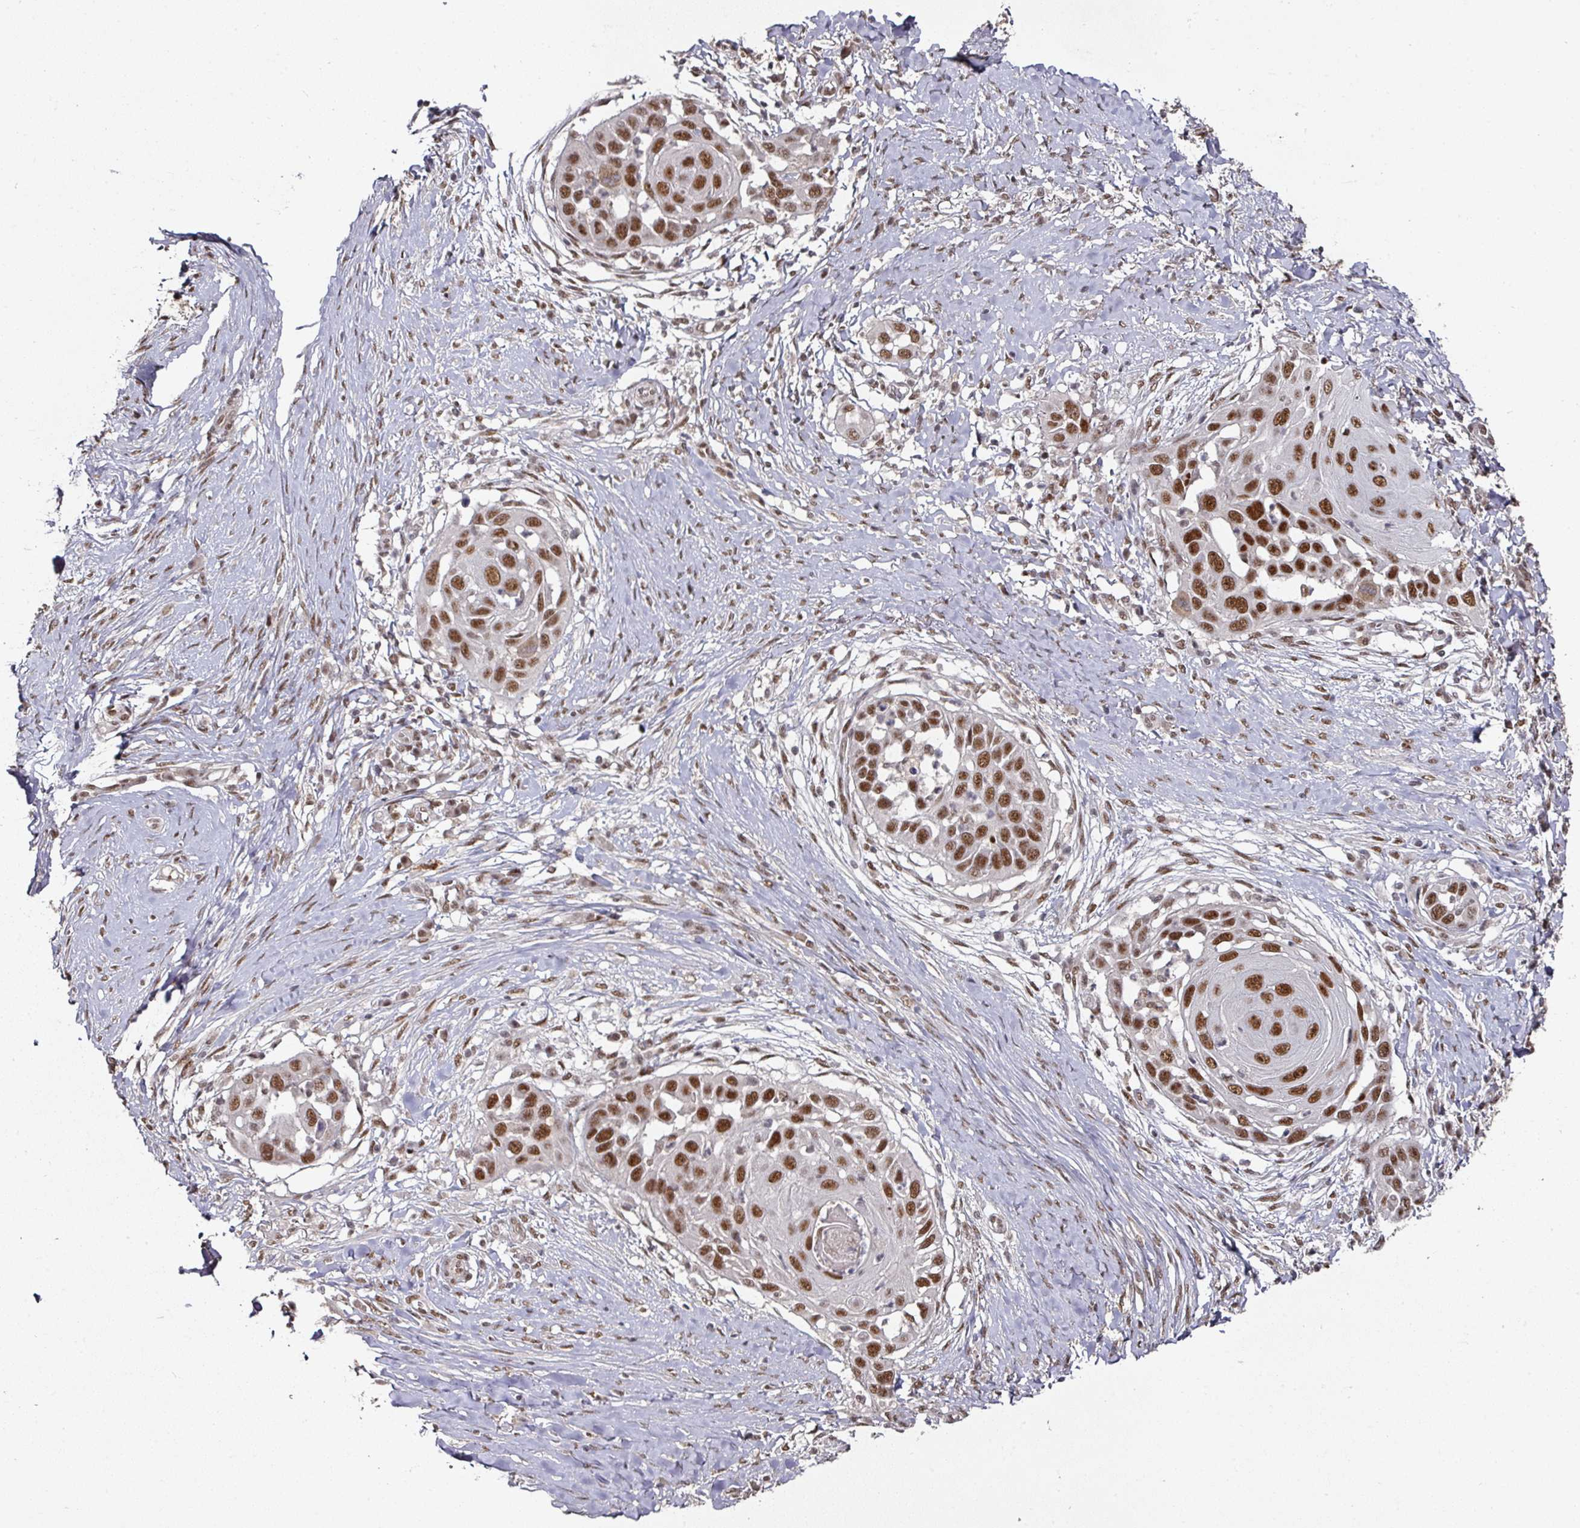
{"staining": {"intensity": "strong", "quantity": ">75%", "location": "nuclear"}, "tissue": "skin cancer", "cell_type": "Tumor cells", "image_type": "cancer", "snomed": [{"axis": "morphology", "description": "Squamous cell carcinoma, NOS"}, {"axis": "topography", "description": "Skin"}], "caption": "Approximately >75% of tumor cells in human skin cancer (squamous cell carcinoma) demonstrate strong nuclear protein expression as visualized by brown immunohistochemical staining.", "gene": "MEPCE", "patient": {"sex": "female", "age": 44}}